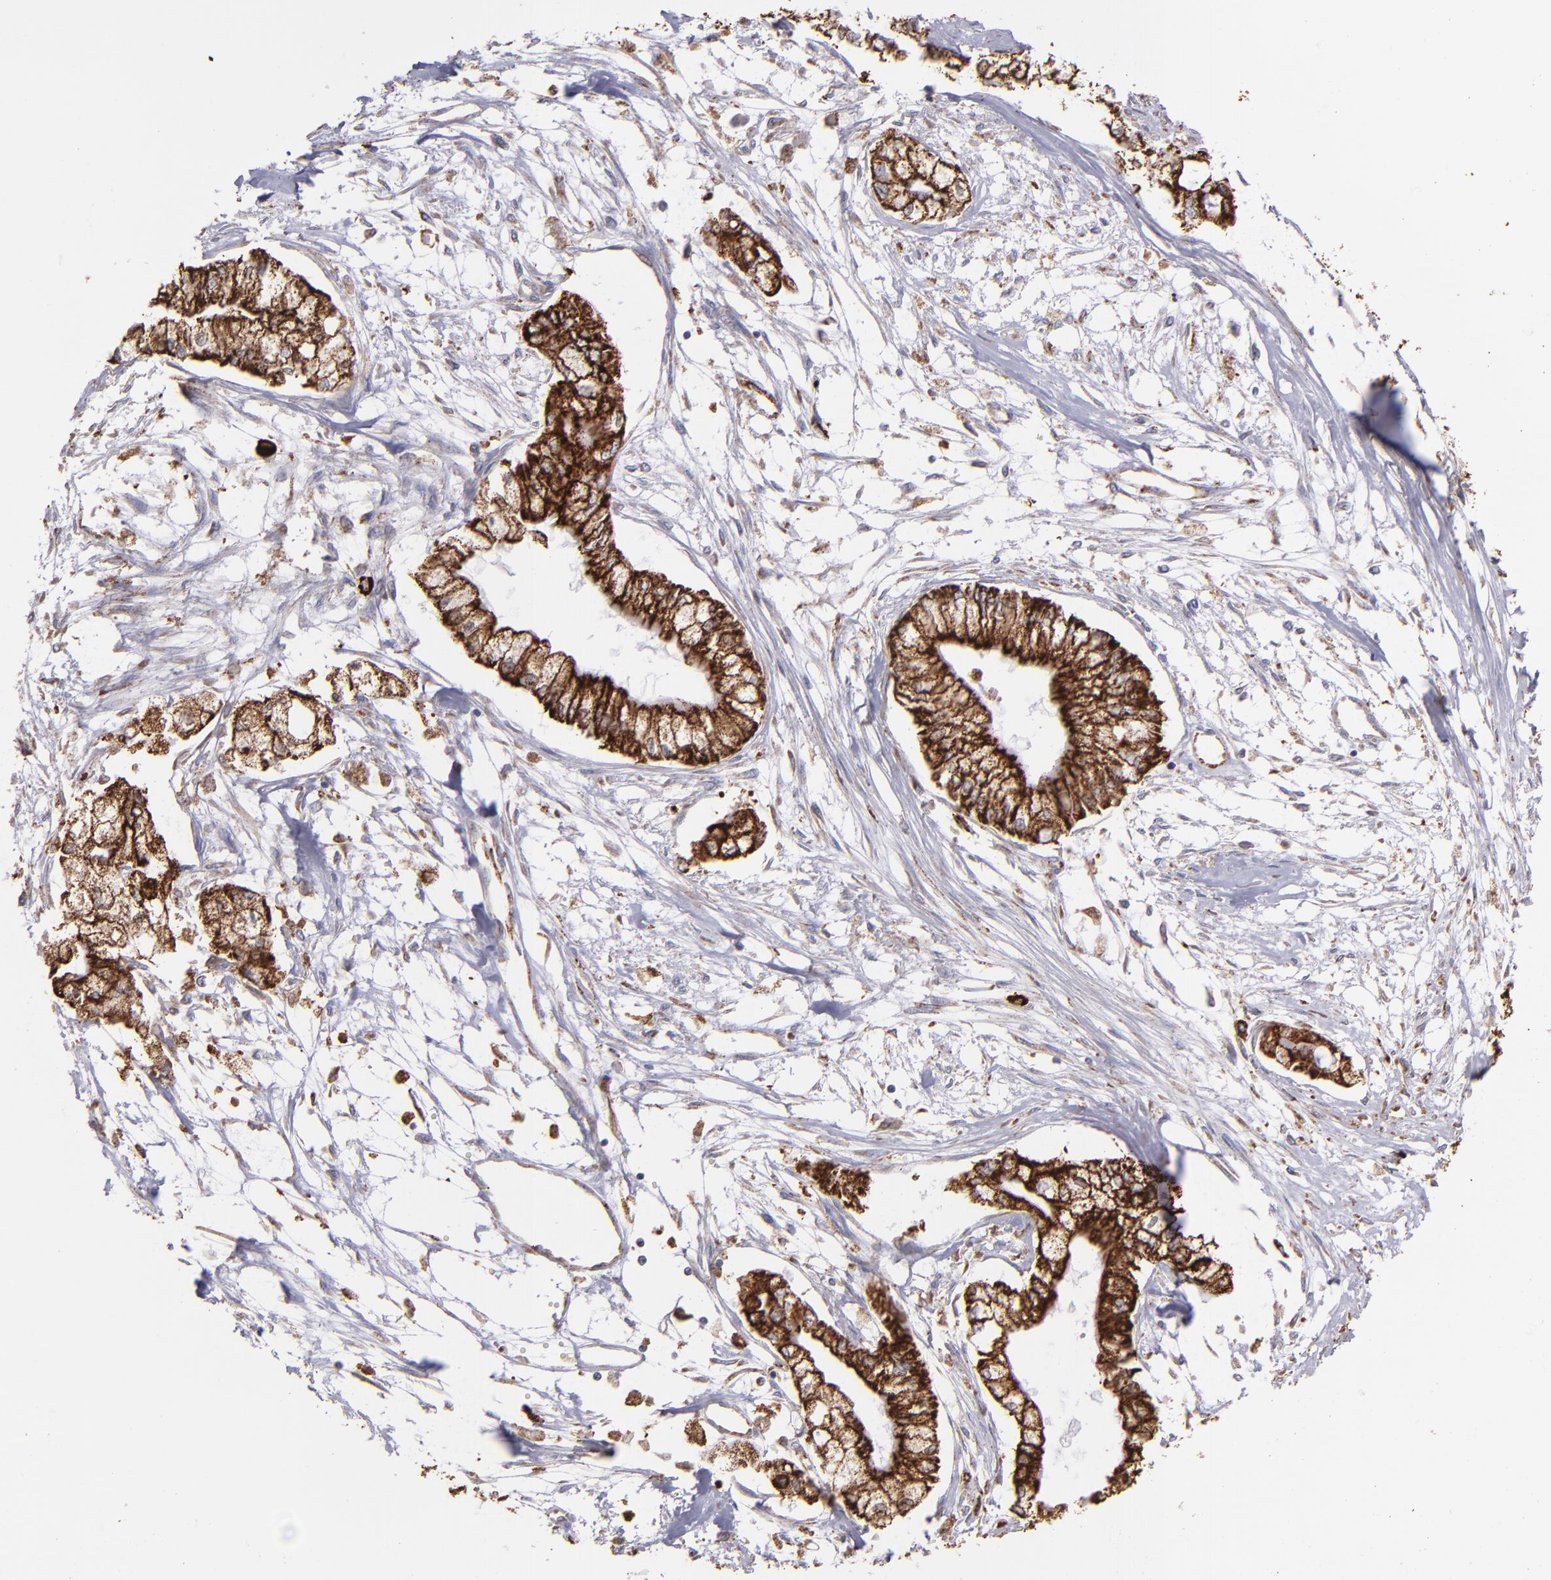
{"staining": {"intensity": "strong", "quantity": ">75%", "location": "cytoplasmic/membranous"}, "tissue": "pancreatic cancer", "cell_type": "Tumor cells", "image_type": "cancer", "snomed": [{"axis": "morphology", "description": "Adenocarcinoma, NOS"}, {"axis": "topography", "description": "Pancreas"}], "caption": "DAB (3,3'-diaminobenzidine) immunohistochemical staining of pancreatic cancer exhibits strong cytoplasmic/membranous protein expression in approximately >75% of tumor cells. (IHC, brightfield microscopy, high magnification).", "gene": "MAOB", "patient": {"sex": "male", "age": 79}}